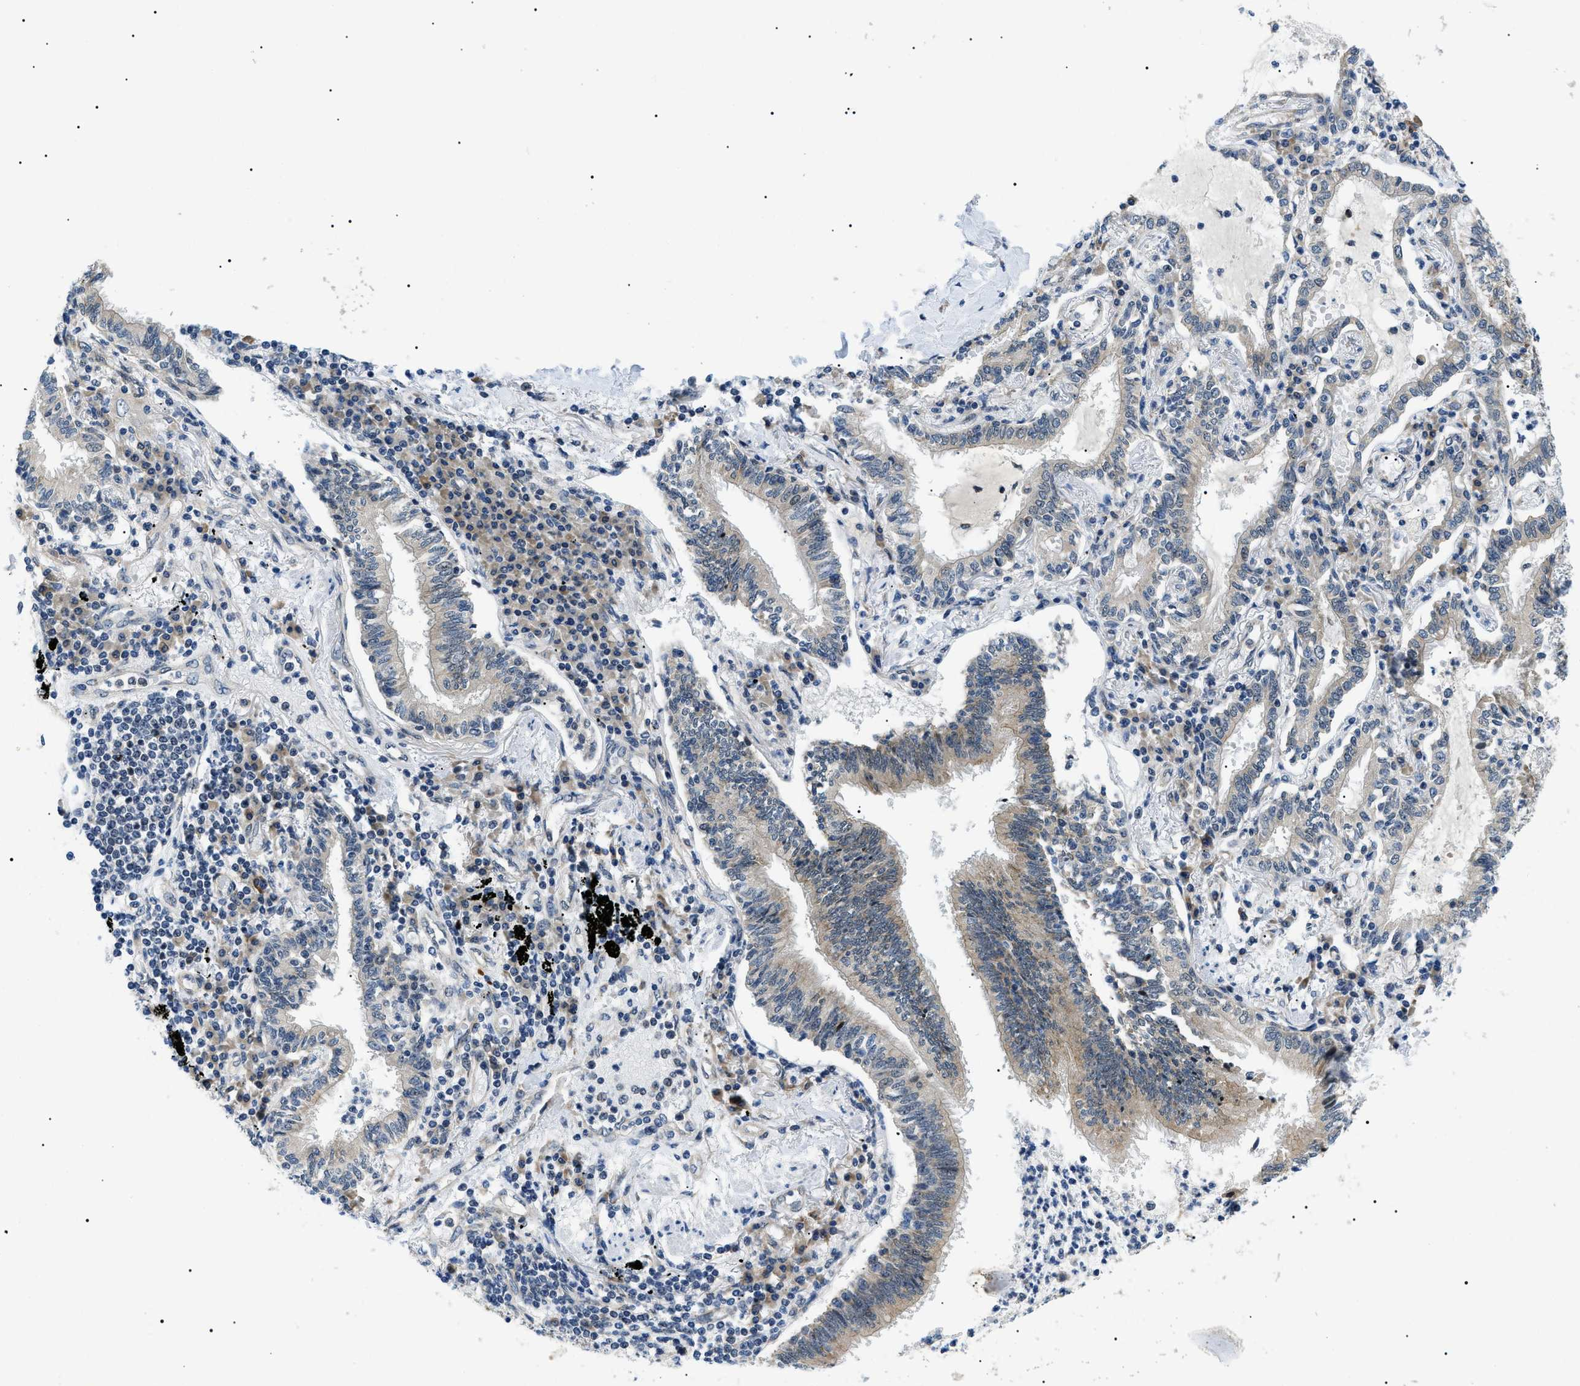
{"staining": {"intensity": "weak", "quantity": ">75%", "location": "cytoplasmic/membranous"}, "tissue": "lung cancer", "cell_type": "Tumor cells", "image_type": "cancer", "snomed": [{"axis": "morphology", "description": "Normal tissue, NOS"}, {"axis": "morphology", "description": "Adenocarcinoma, NOS"}, {"axis": "topography", "description": "Bronchus"}, {"axis": "topography", "description": "Lung"}], "caption": "This micrograph demonstrates IHC staining of human lung cancer (adenocarcinoma), with low weak cytoplasmic/membranous positivity in about >75% of tumor cells.", "gene": "CWC25", "patient": {"sex": "female", "age": 70}}